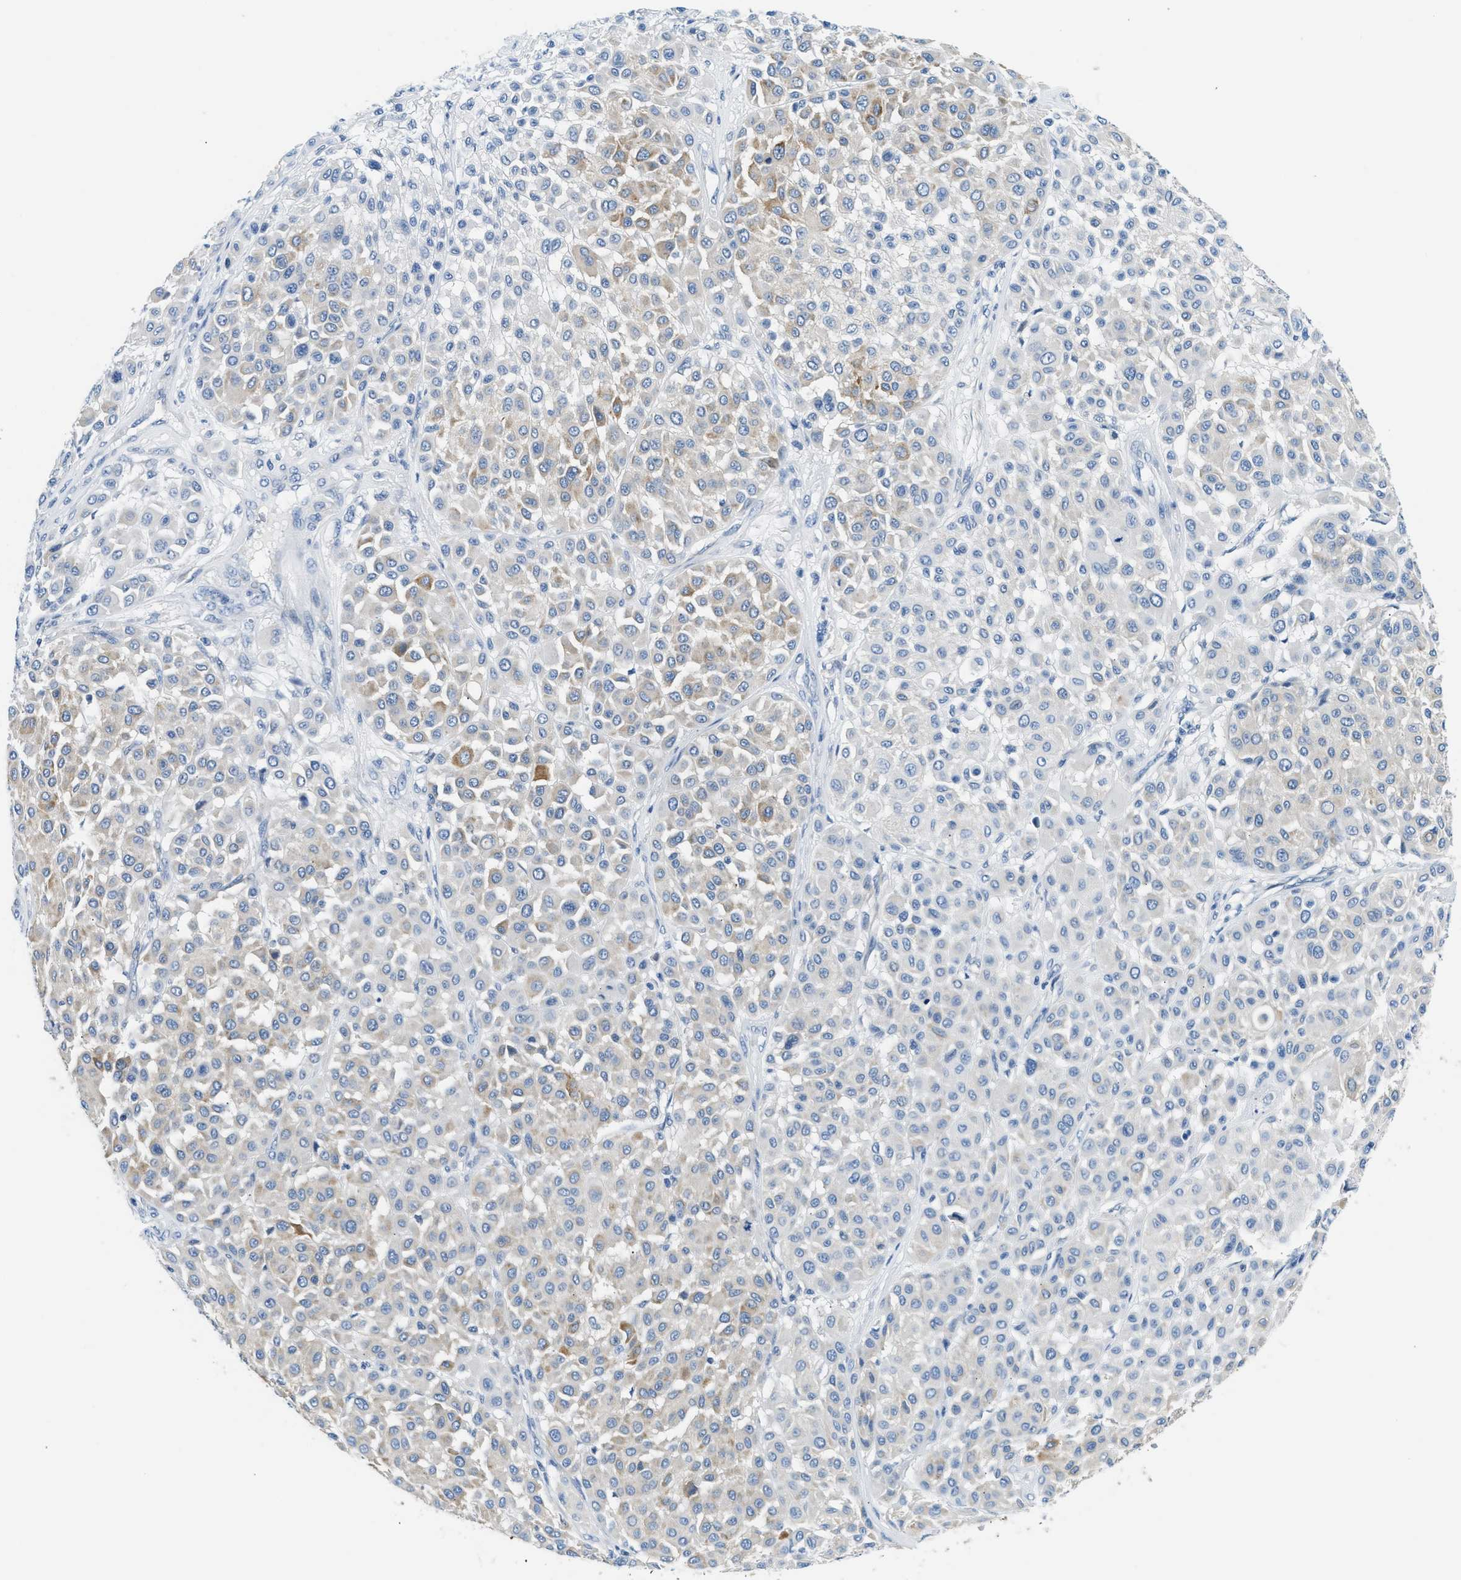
{"staining": {"intensity": "weak", "quantity": "<25%", "location": "cytoplasmic/membranous"}, "tissue": "melanoma", "cell_type": "Tumor cells", "image_type": "cancer", "snomed": [{"axis": "morphology", "description": "Malignant melanoma, Metastatic site"}, {"axis": "topography", "description": "Soft tissue"}], "caption": "This is an immunohistochemistry image of malignant melanoma (metastatic site). There is no positivity in tumor cells.", "gene": "CLDN18", "patient": {"sex": "male", "age": 41}}